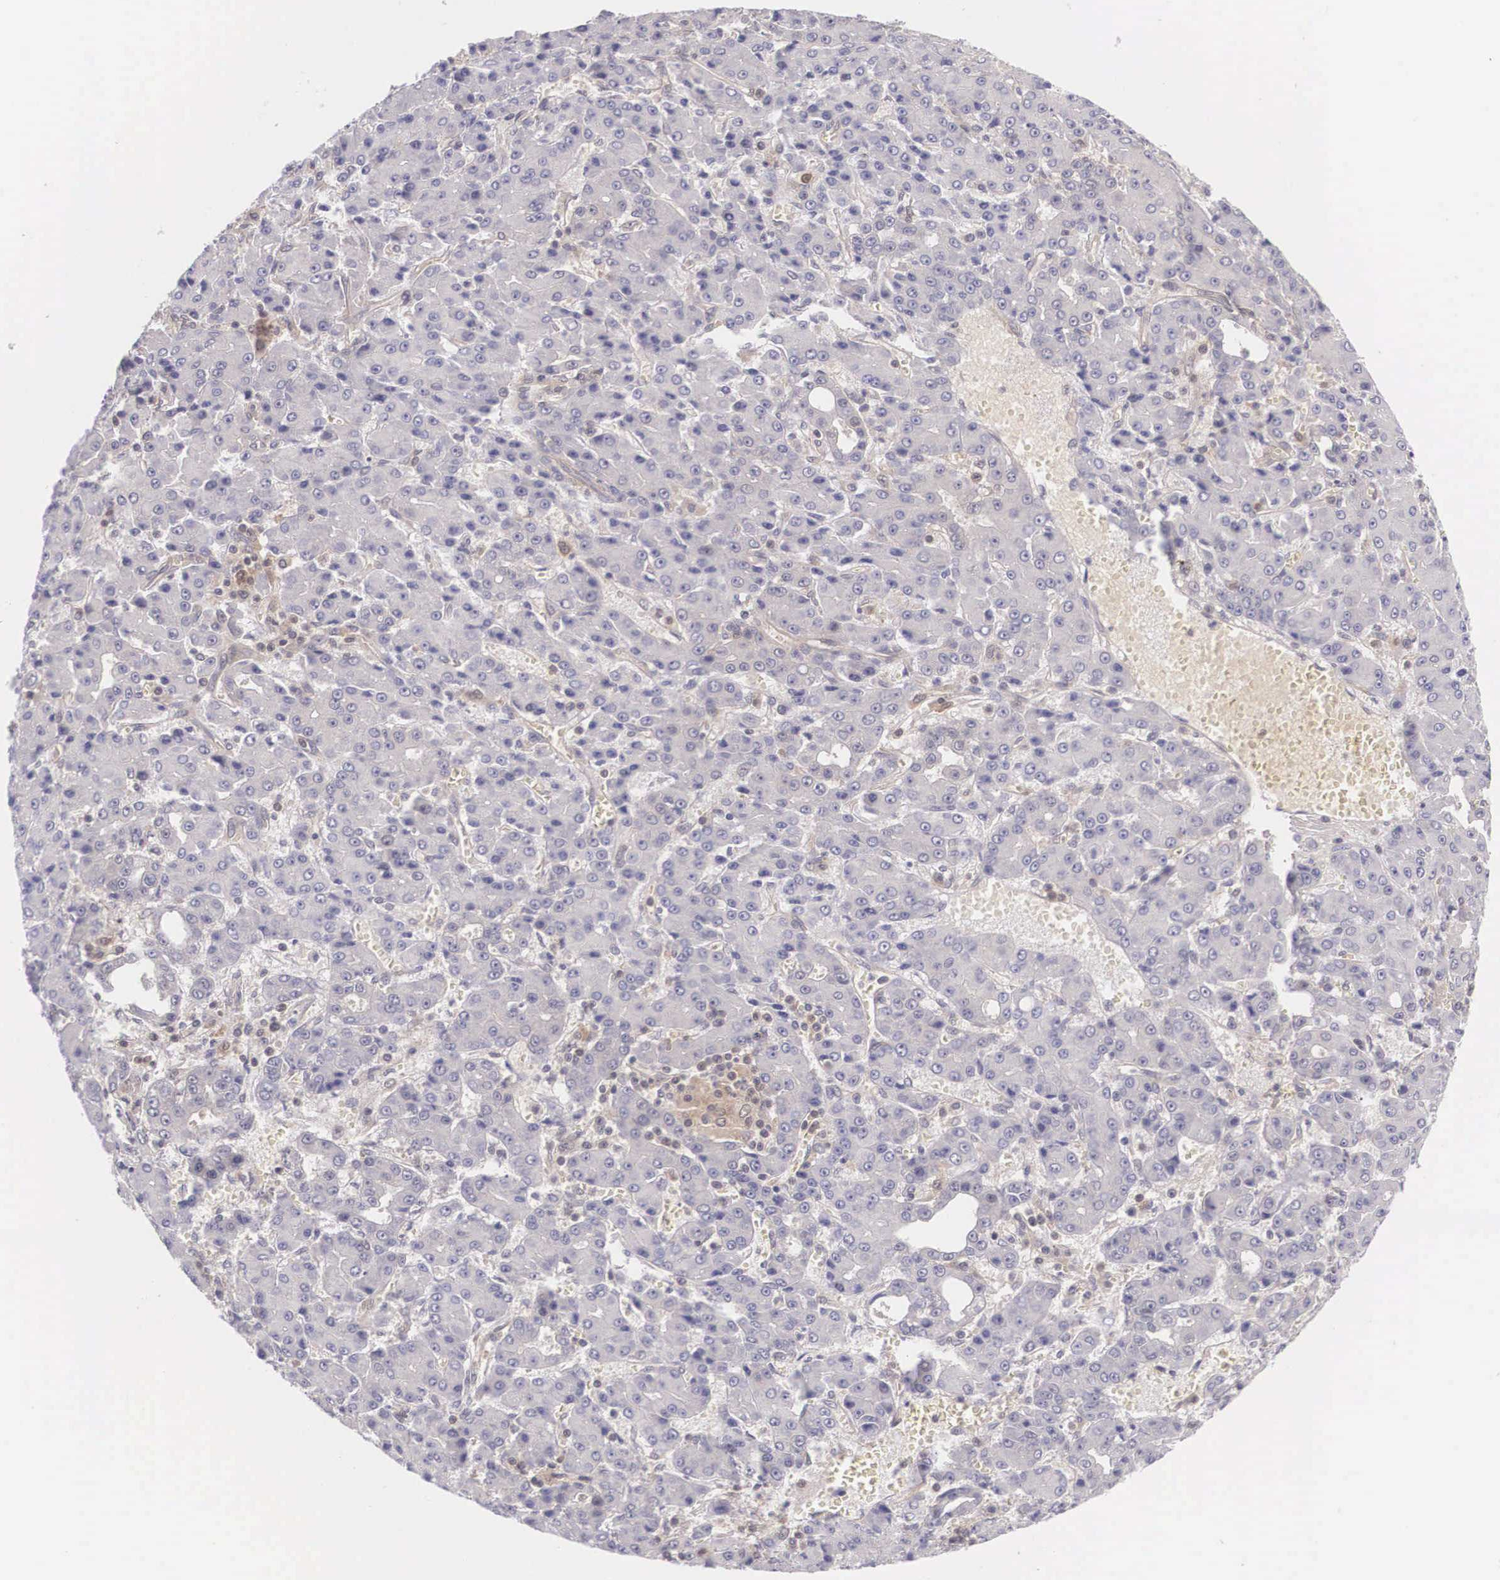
{"staining": {"intensity": "negative", "quantity": "none", "location": "none"}, "tissue": "liver cancer", "cell_type": "Tumor cells", "image_type": "cancer", "snomed": [{"axis": "morphology", "description": "Carcinoma, Hepatocellular, NOS"}, {"axis": "topography", "description": "Liver"}], "caption": "Human hepatocellular carcinoma (liver) stained for a protein using immunohistochemistry reveals no expression in tumor cells.", "gene": "IGBP1", "patient": {"sex": "male", "age": 69}}